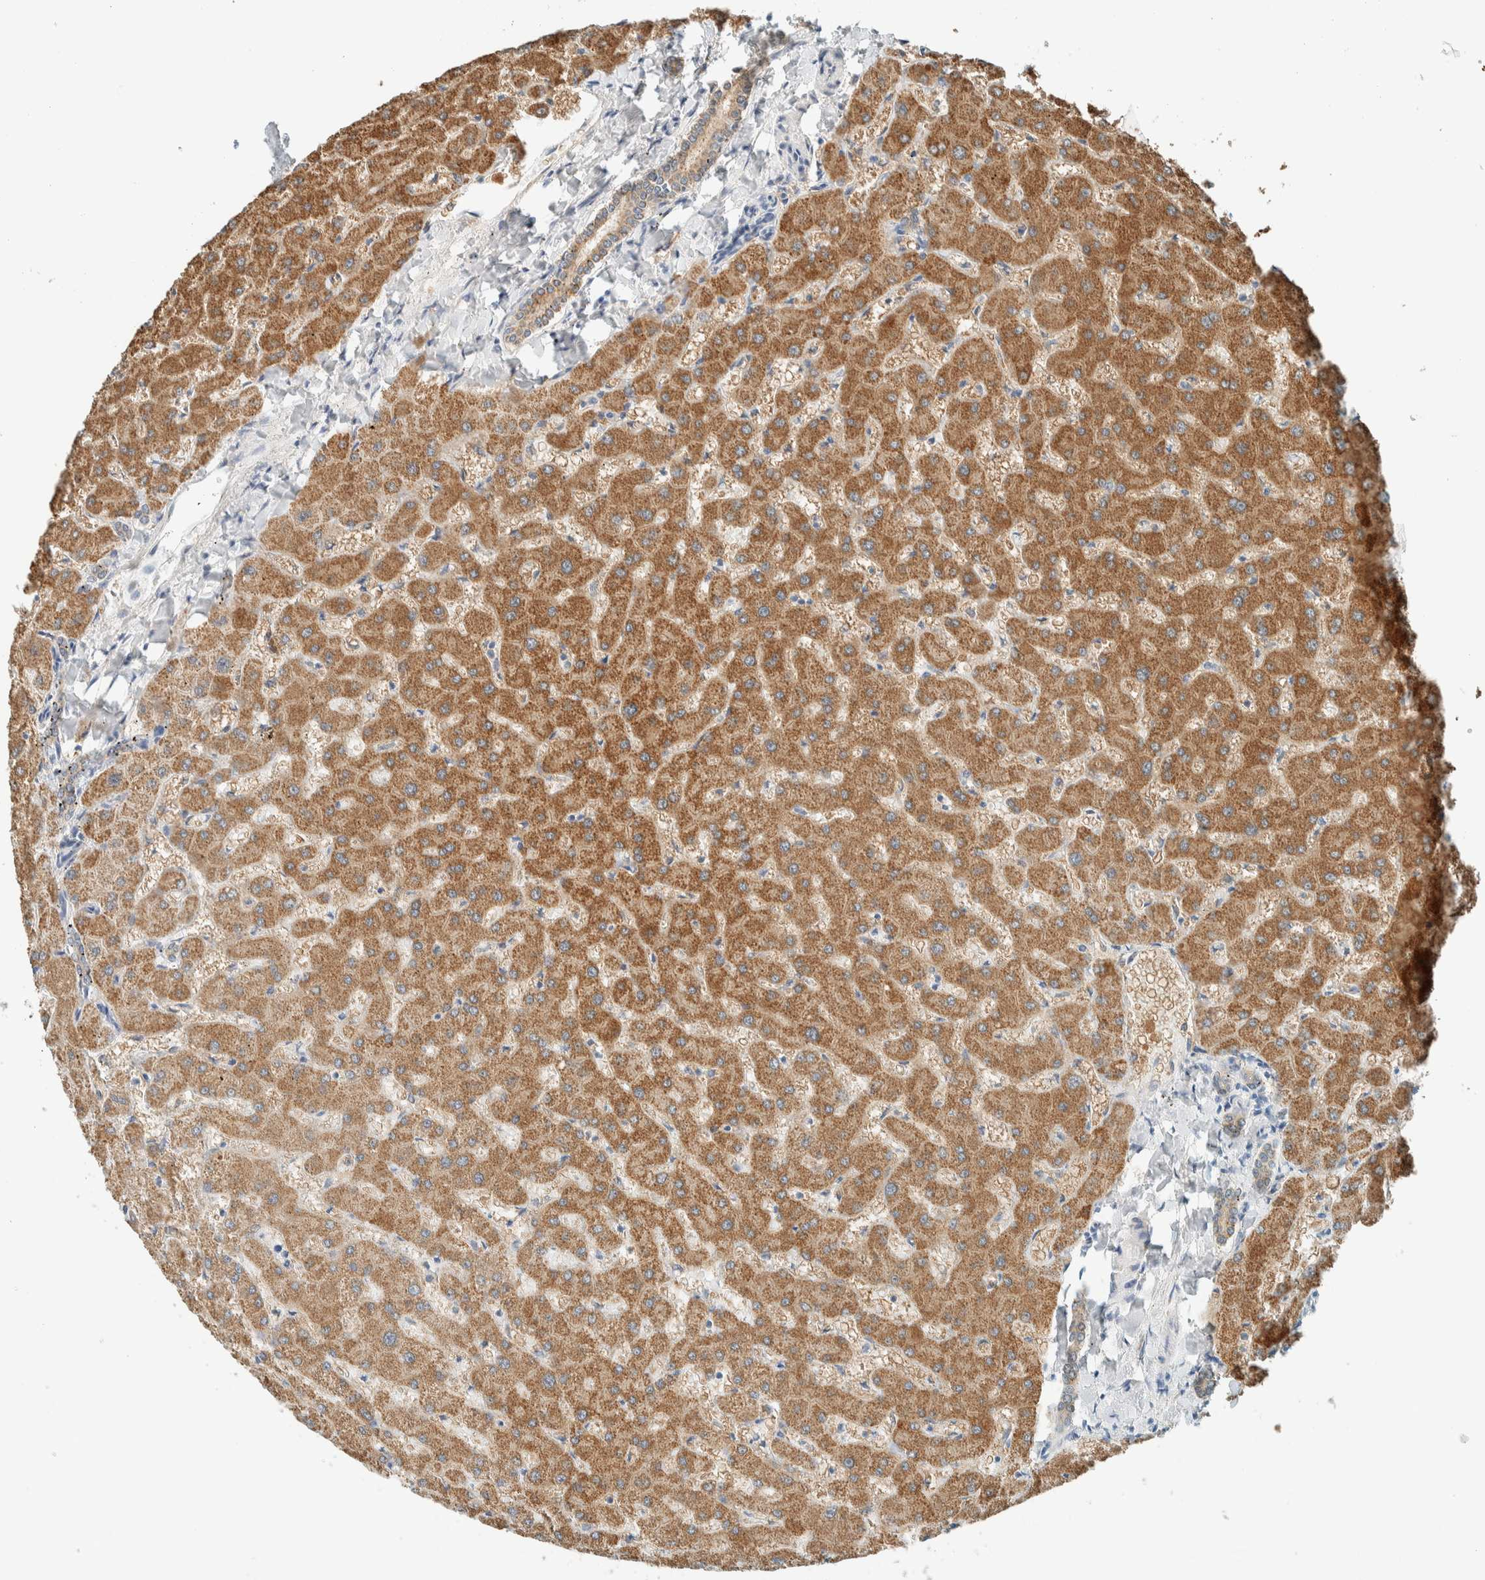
{"staining": {"intensity": "weak", "quantity": ">75%", "location": "cytoplasmic/membranous"}, "tissue": "liver", "cell_type": "Cholangiocytes", "image_type": "normal", "snomed": [{"axis": "morphology", "description": "Normal tissue, NOS"}, {"axis": "topography", "description": "Liver"}], "caption": "An image of liver stained for a protein shows weak cytoplasmic/membranous brown staining in cholangiocytes. The protein of interest is shown in brown color, while the nuclei are stained blue.", "gene": "ALDH7A1", "patient": {"sex": "female", "age": 63}}